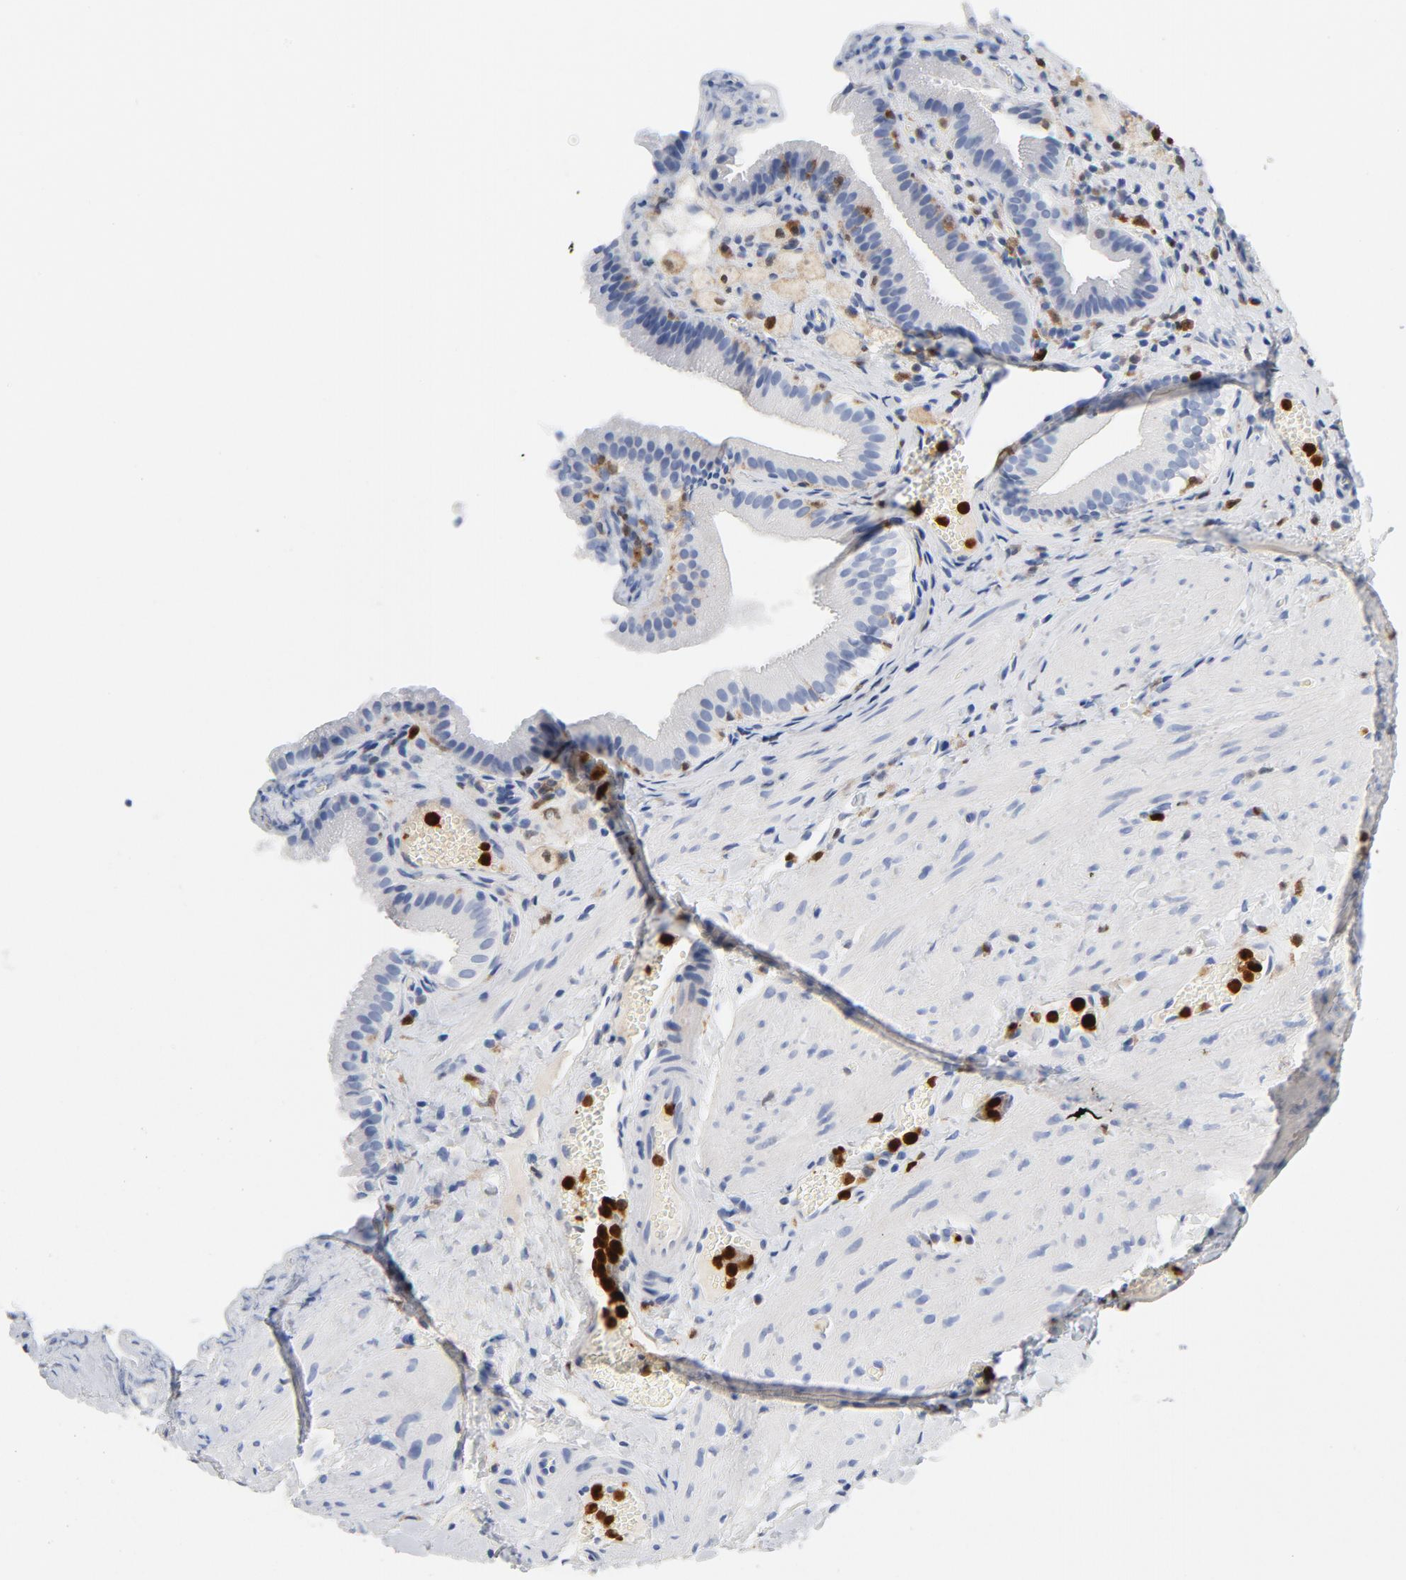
{"staining": {"intensity": "negative", "quantity": "none", "location": "none"}, "tissue": "gallbladder", "cell_type": "Glandular cells", "image_type": "normal", "snomed": [{"axis": "morphology", "description": "Normal tissue, NOS"}, {"axis": "topography", "description": "Gallbladder"}], "caption": "Immunohistochemical staining of normal gallbladder demonstrates no significant expression in glandular cells. The staining is performed using DAB brown chromogen with nuclei counter-stained in using hematoxylin.", "gene": "NCF1", "patient": {"sex": "female", "age": 24}}